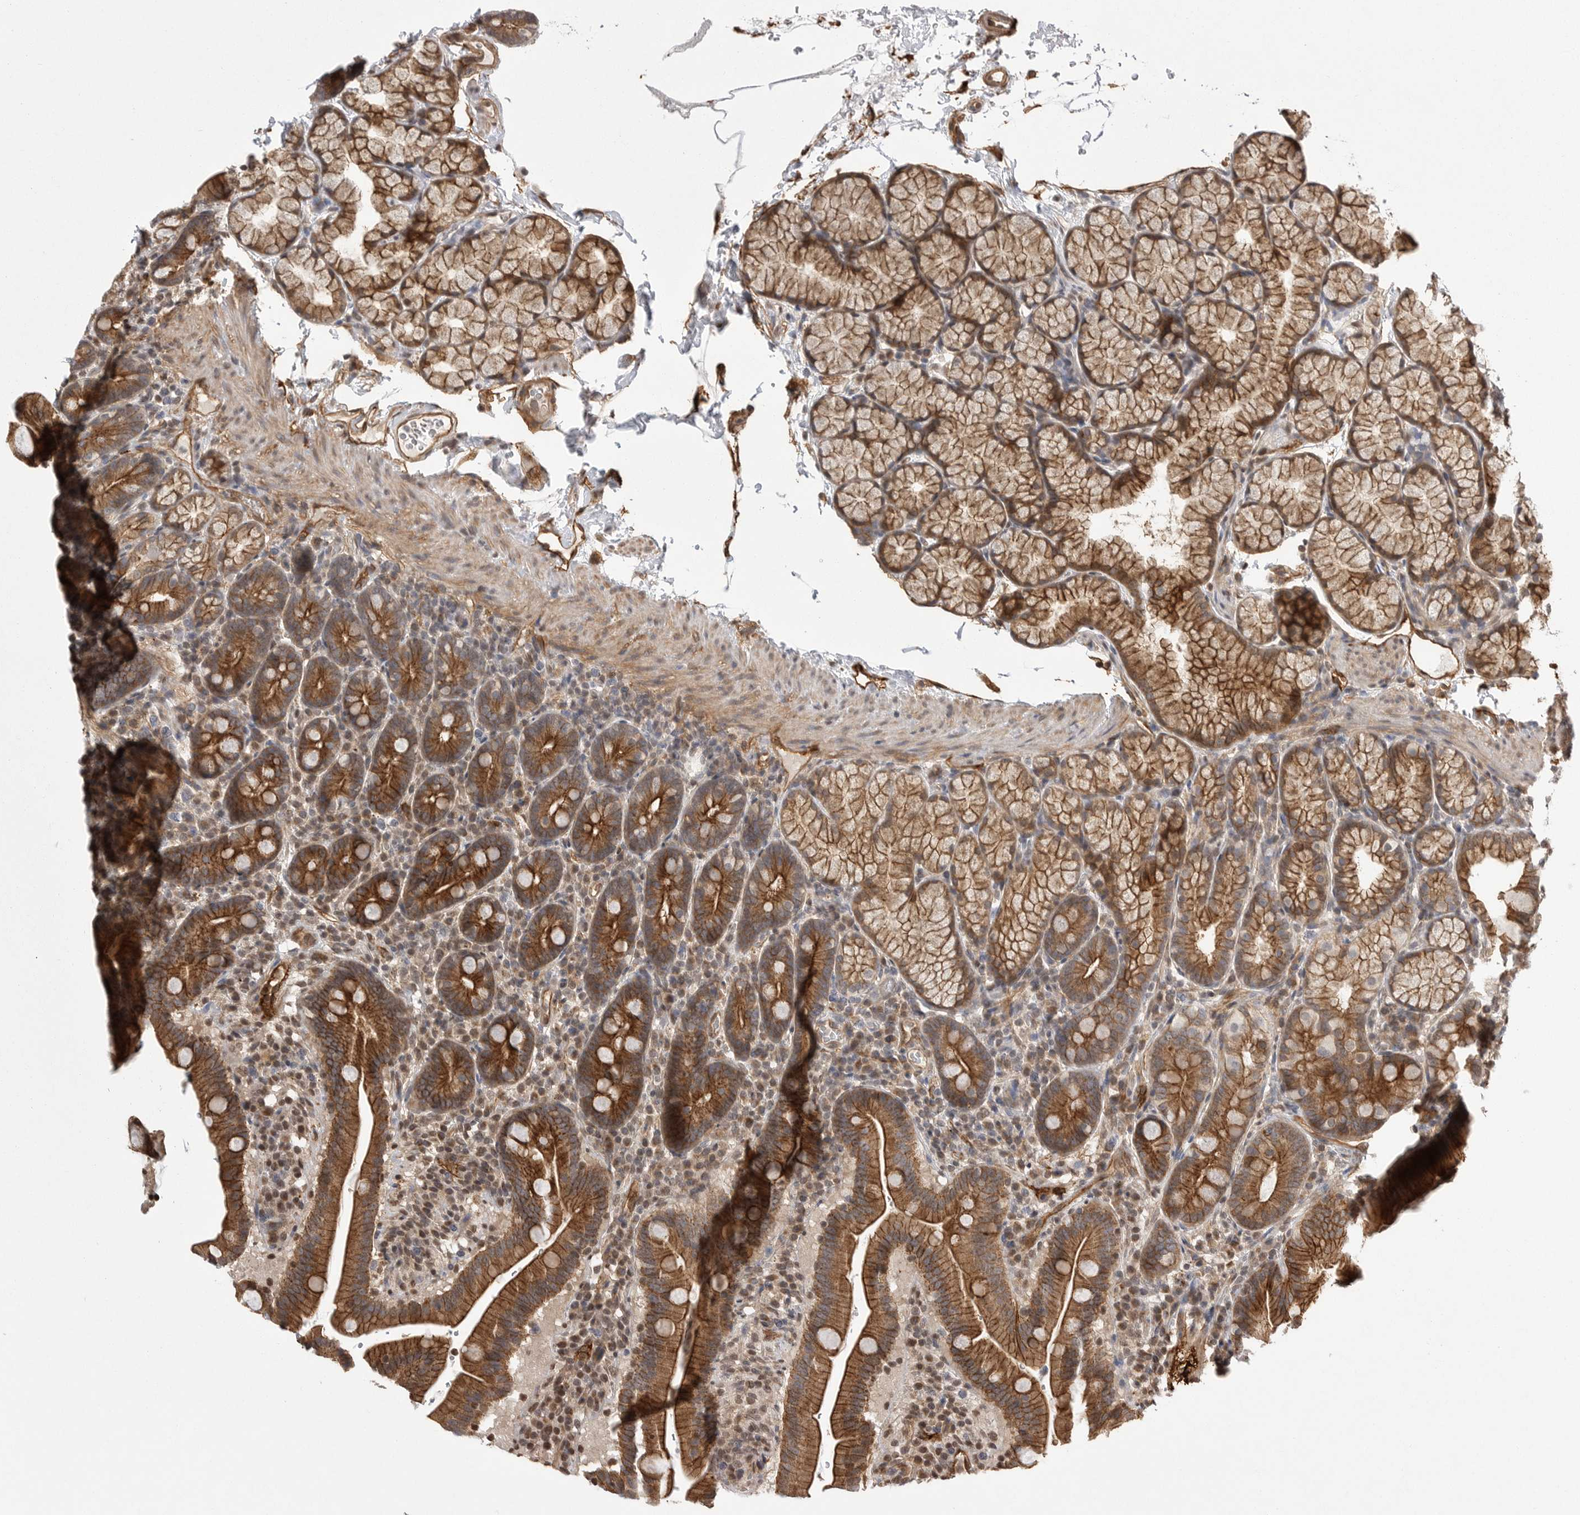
{"staining": {"intensity": "strong", "quantity": ">75%", "location": "cytoplasmic/membranous"}, "tissue": "duodenum", "cell_type": "Glandular cells", "image_type": "normal", "snomed": [{"axis": "morphology", "description": "Normal tissue, NOS"}, {"axis": "topography", "description": "Duodenum"}], "caption": "Protein expression analysis of benign duodenum displays strong cytoplasmic/membranous expression in approximately >75% of glandular cells. Using DAB (3,3'-diaminobenzidine) (brown) and hematoxylin (blue) stains, captured at high magnification using brightfield microscopy.", "gene": "NECTIN1", "patient": {"sex": "male", "age": 54}}